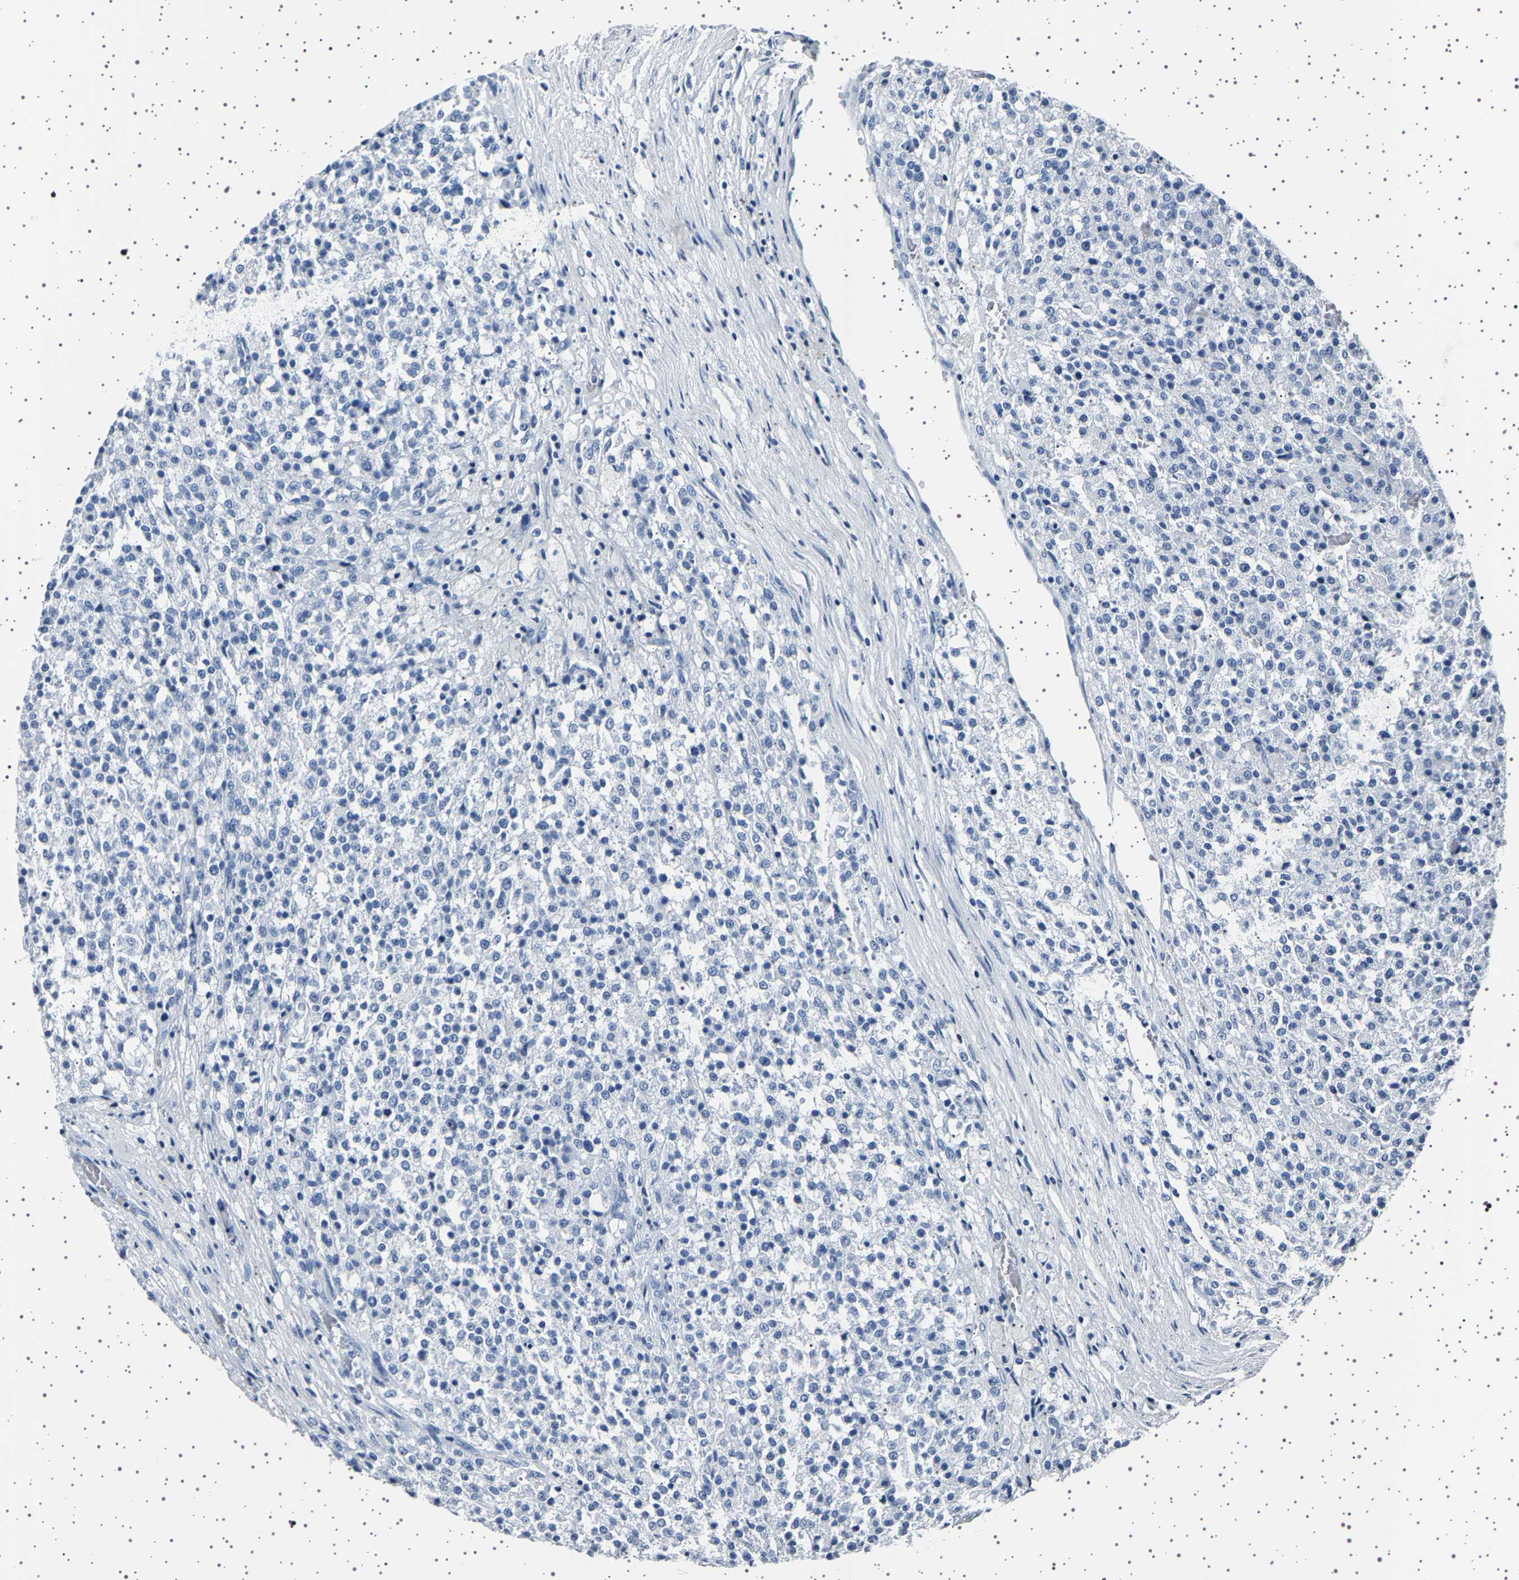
{"staining": {"intensity": "negative", "quantity": "none", "location": "none"}, "tissue": "testis cancer", "cell_type": "Tumor cells", "image_type": "cancer", "snomed": [{"axis": "morphology", "description": "Seminoma, NOS"}, {"axis": "topography", "description": "Testis"}], "caption": "Testis seminoma was stained to show a protein in brown. There is no significant positivity in tumor cells. (DAB immunohistochemistry (IHC), high magnification).", "gene": "TFF3", "patient": {"sex": "male", "age": 59}}